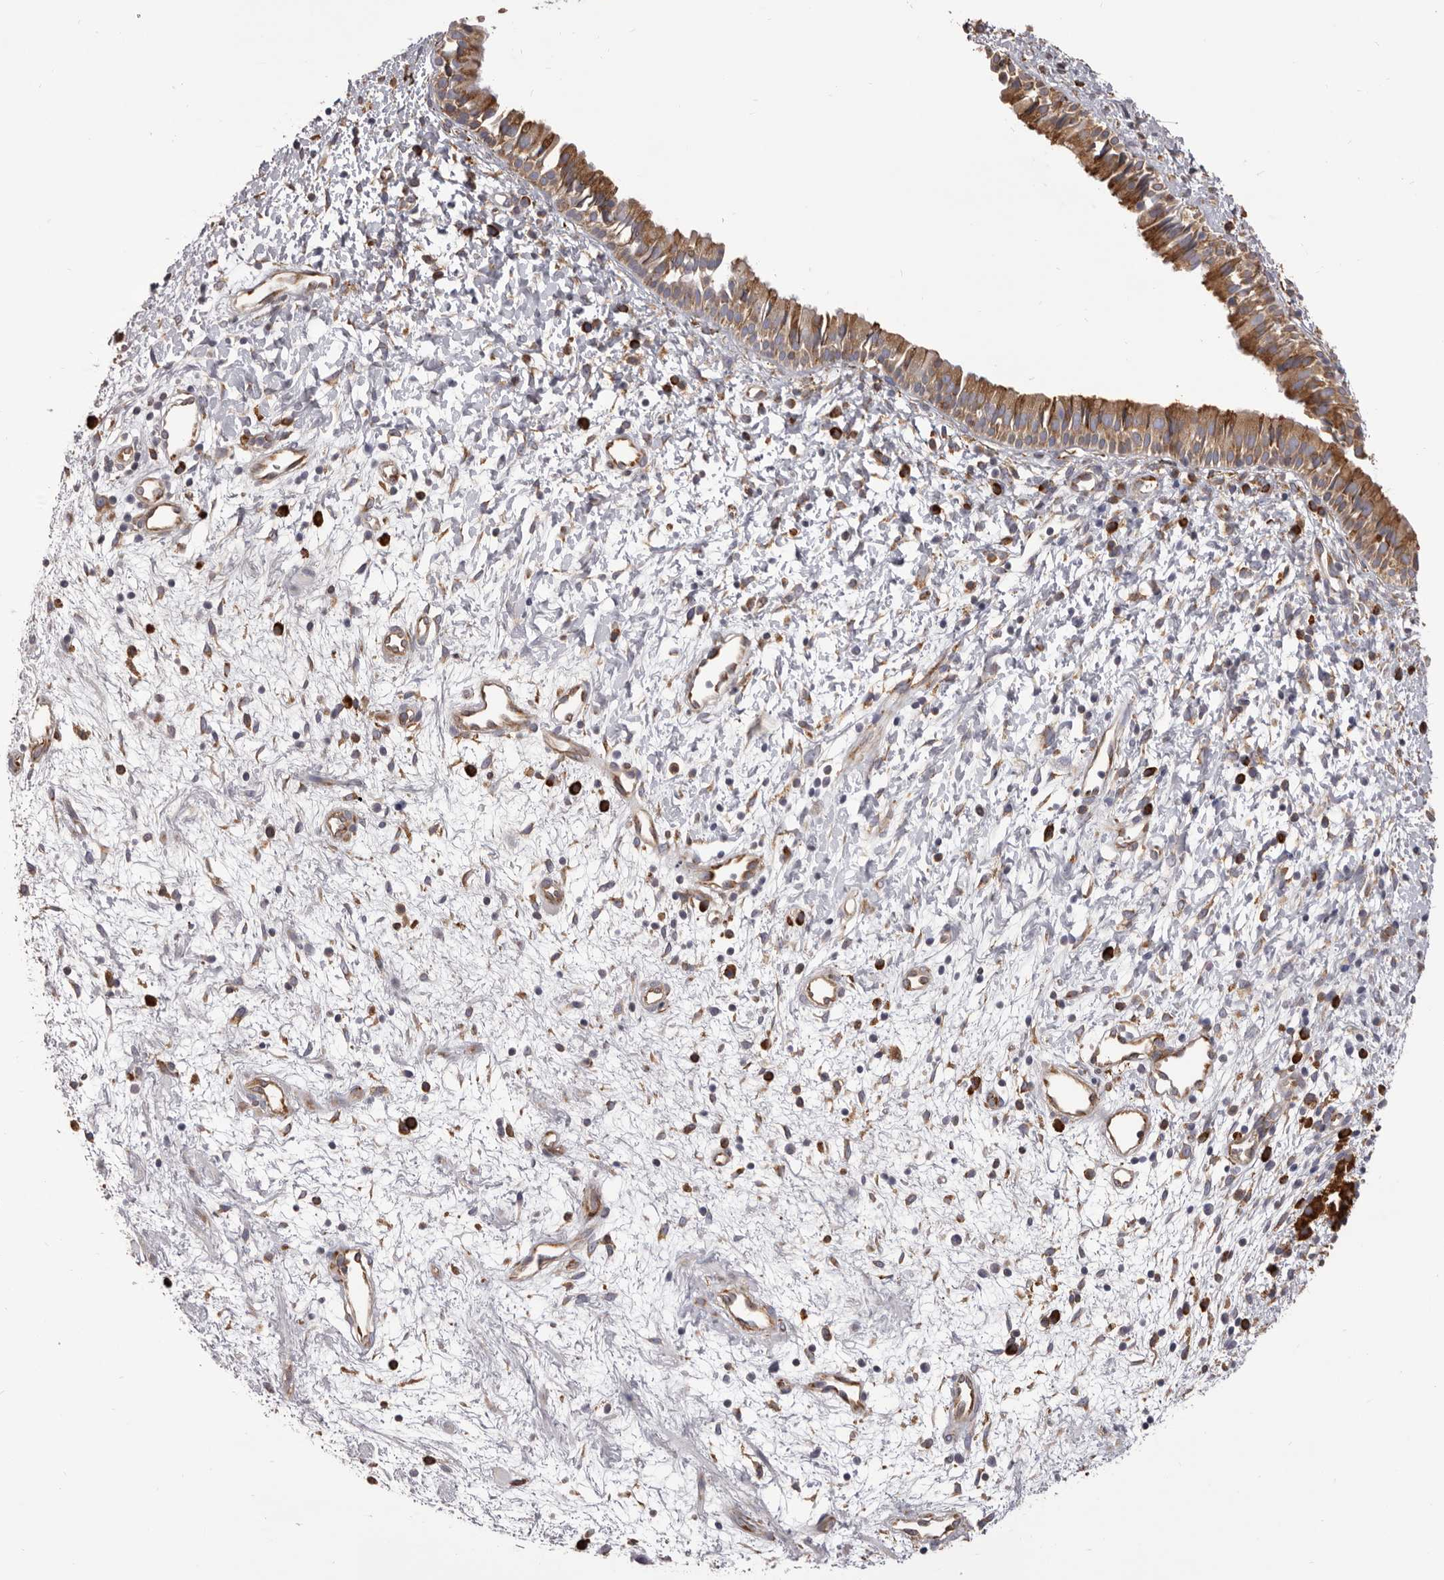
{"staining": {"intensity": "strong", "quantity": ">75%", "location": "cytoplasmic/membranous"}, "tissue": "nasopharynx", "cell_type": "Respiratory epithelial cells", "image_type": "normal", "snomed": [{"axis": "morphology", "description": "Normal tissue, NOS"}, {"axis": "topography", "description": "Nasopharynx"}], "caption": "Nasopharynx stained with DAB (3,3'-diaminobenzidine) immunohistochemistry exhibits high levels of strong cytoplasmic/membranous positivity in about >75% of respiratory epithelial cells. (Brightfield microscopy of DAB IHC at high magnification).", "gene": "QRSL1", "patient": {"sex": "male", "age": 22}}